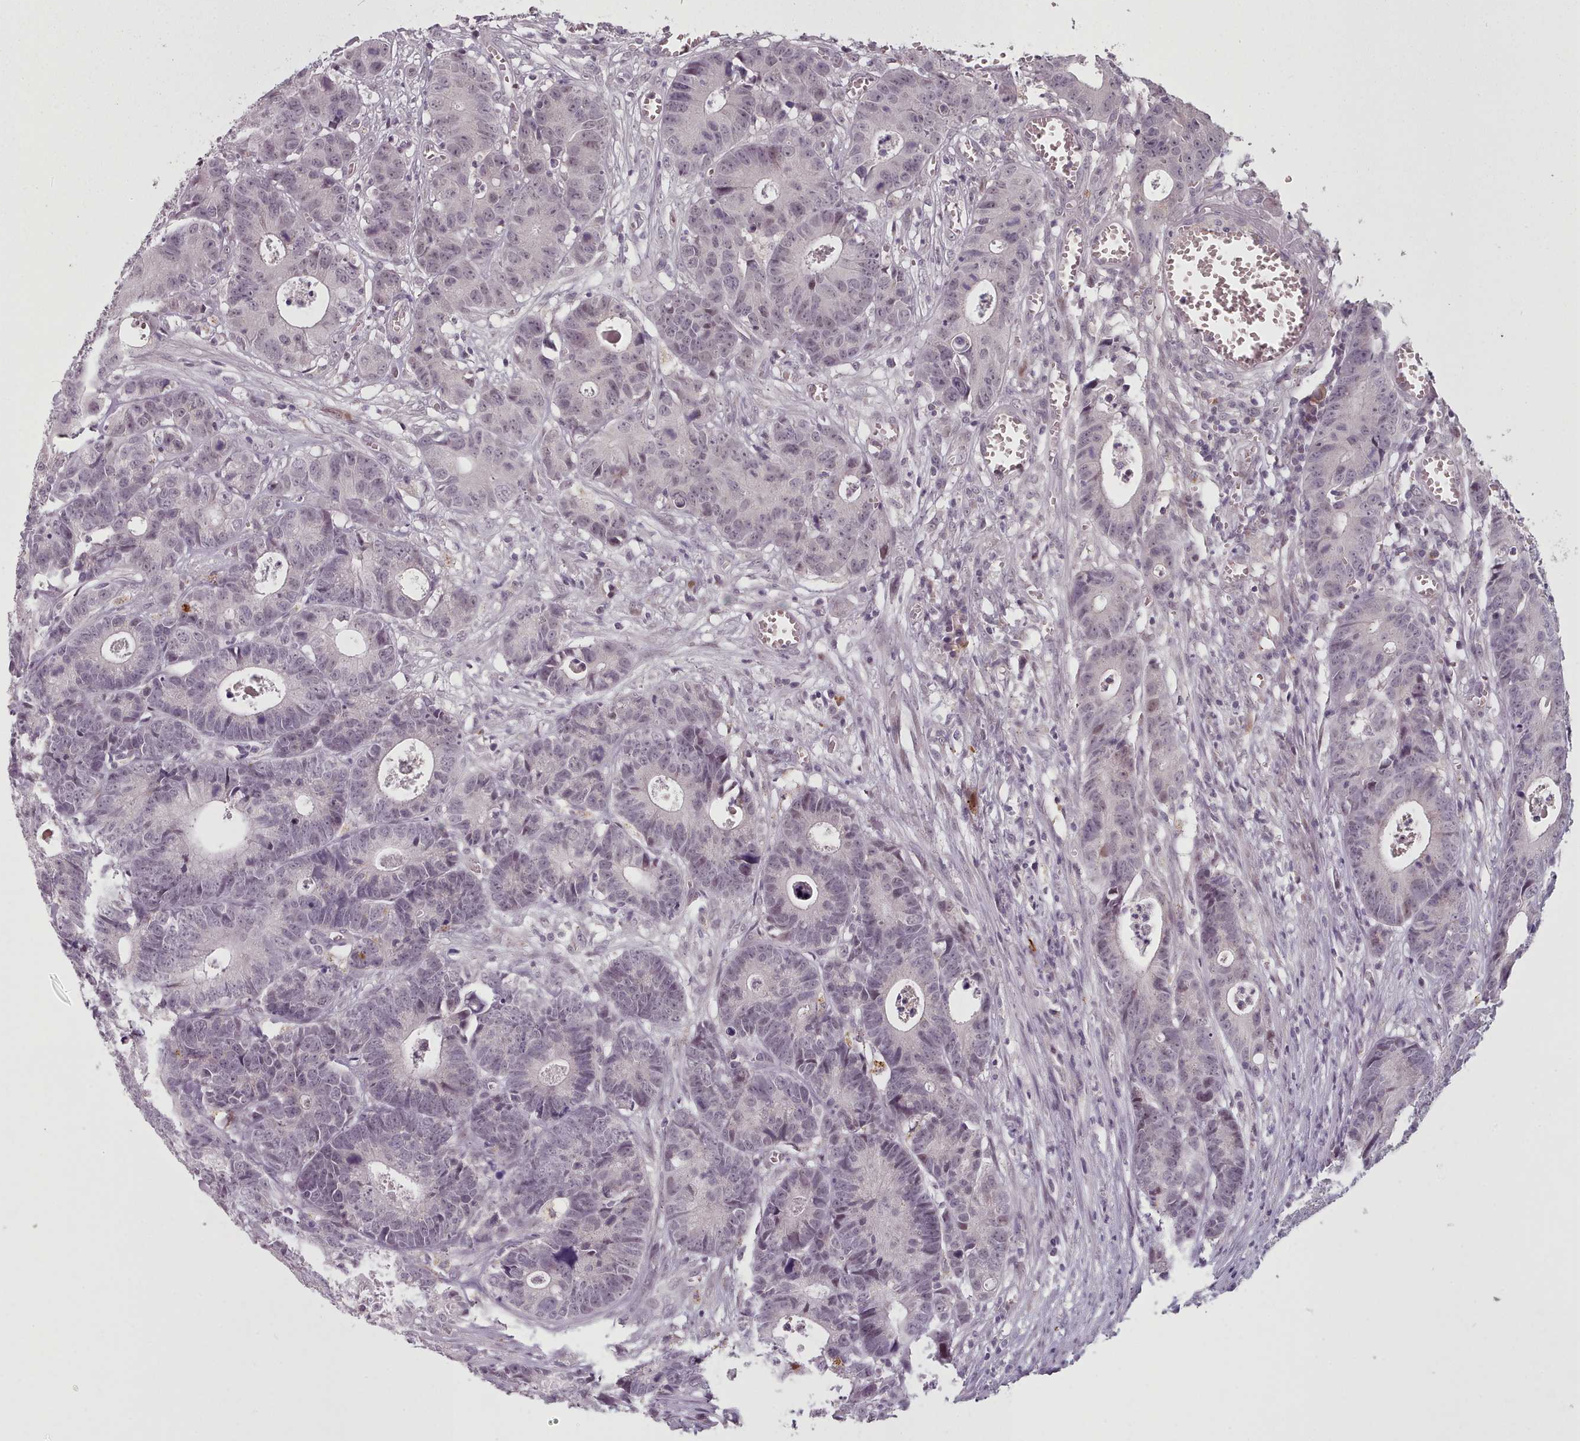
{"staining": {"intensity": "weak", "quantity": "25%-75%", "location": "nuclear"}, "tissue": "colorectal cancer", "cell_type": "Tumor cells", "image_type": "cancer", "snomed": [{"axis": "morphology", "description": "Adenocarcinoma, NOS"}, {"axis": "topography", "description": "Colon"}], "caption": "An image showing weak nuclear expression in about 25%-75% of tumor cells in colorectal cancer, as visualized by brown immunohistochemical staining.", "gene": "PBX4", "patient": {"sex": "female", "age": 57}}